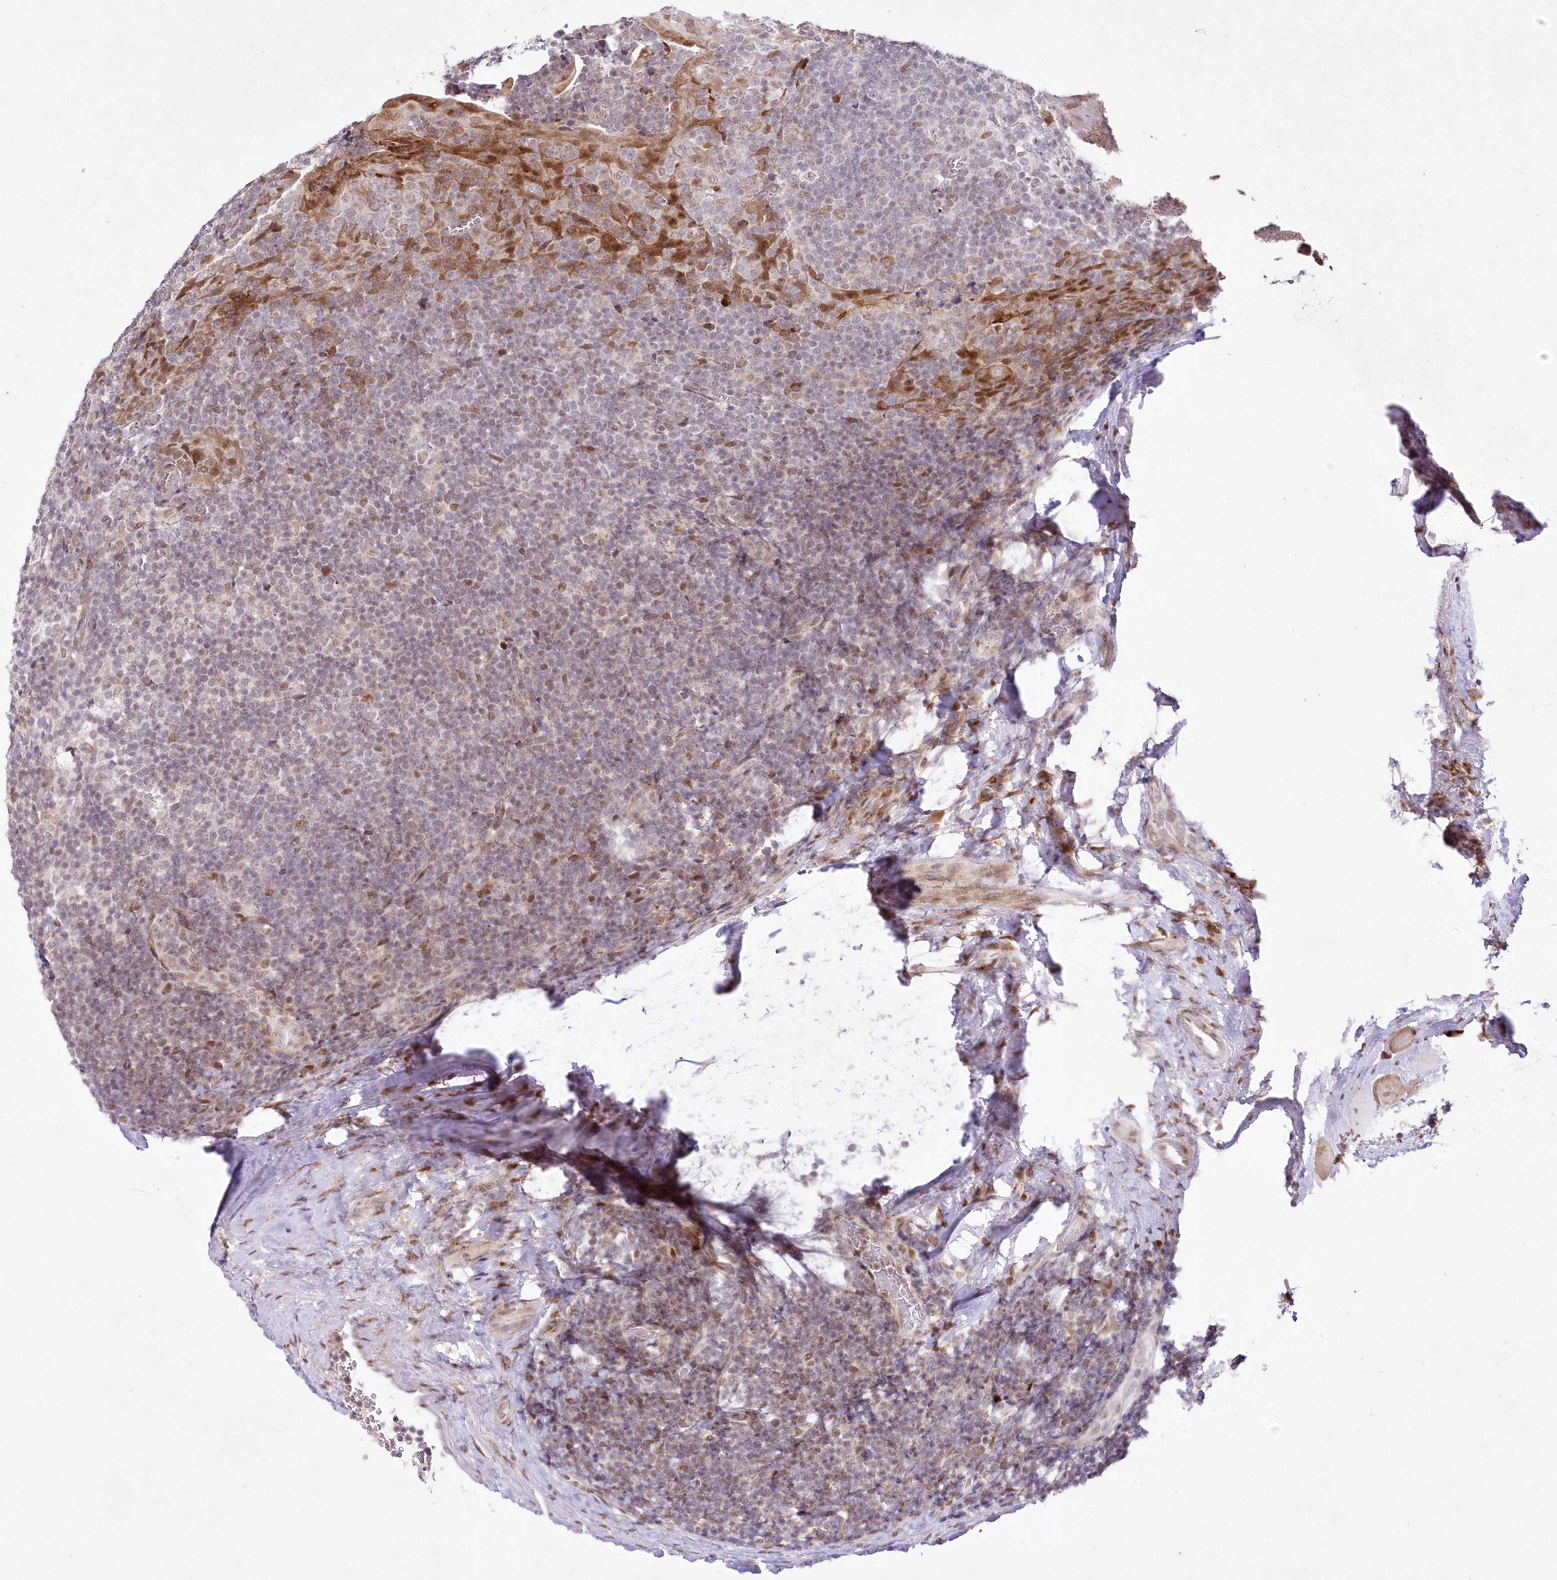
{"staining": {"intensity": "weak", "quantity": "<25%", "location": "nuclear"}, "tissue": "tonsil", "cell_type": "Germinal center cells", "image_type": "normal", "snomed": [{"axis": "morphology", "description": "Normal tissue, NOS"}, {"axis": "topography", "description": "Tonsil"}], "caption": "This is an immunohistochemistry (IHC) image of normal tonsil. There is no positivity in germinal center cells.", "gene": "LDB1", "patient": {"sex": "male", "age": 37}}